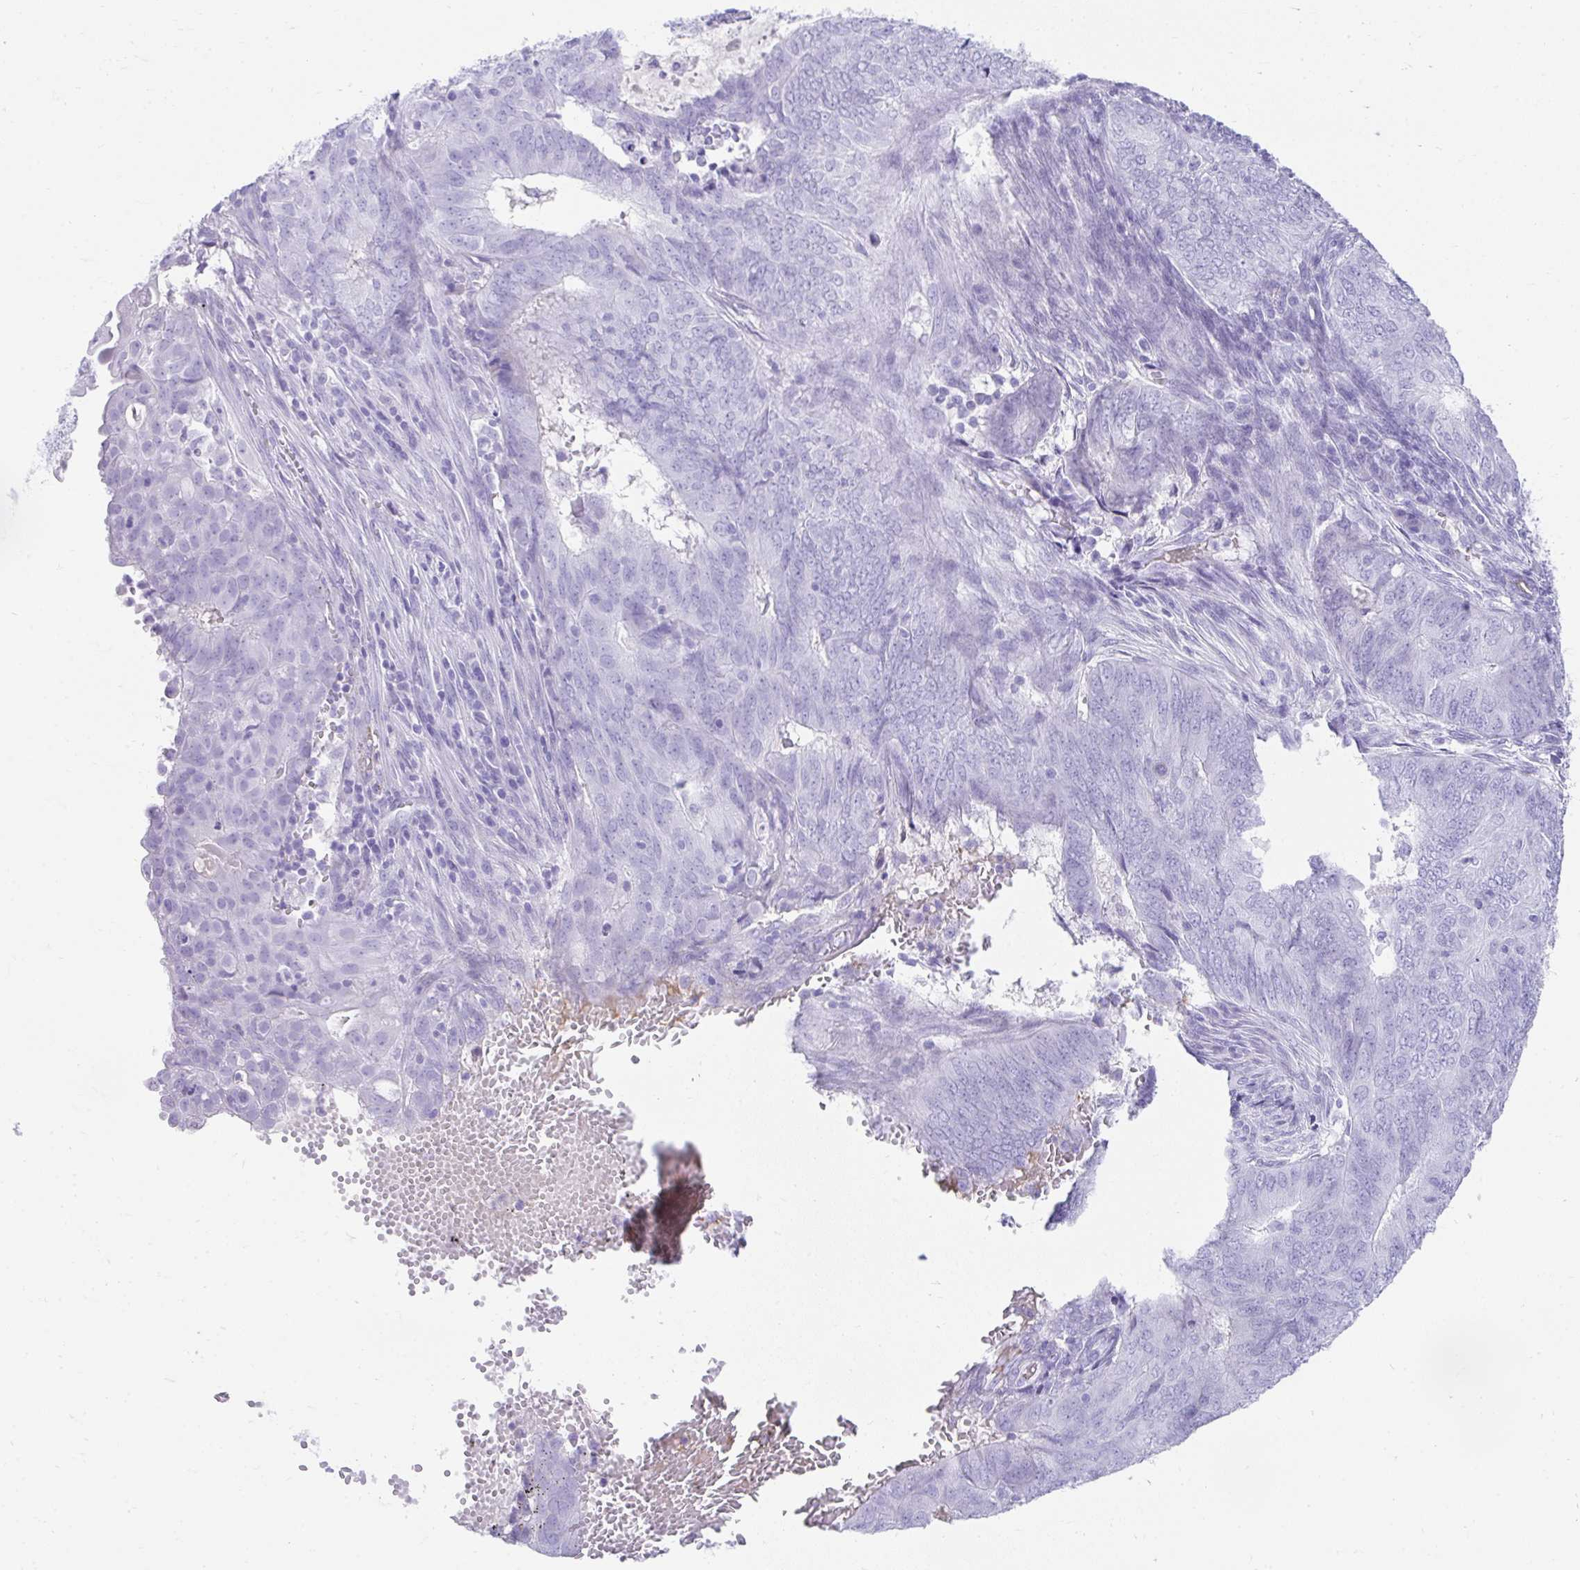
{"staining": {"intensity": "negative", "quantity": "none", "location": "none"}, "tissue": "endometrial cancer", "cell_type": "Tumor cells", "image_type": "cancer", "snomed": [{"axis": "morphology", "description": "Adenocarcinoma, NOS"}, {"axis": "topography", "description": "Endometrium"}], "caption": "DAB (3,3'-diaminobenzidine) immunohistochemical staining of endometrial adenocarcinoma exhibits no significant expression in tumor cells. The staining was performed using DAB (3,3'-diaminobenzidine) to visualize the protein expression in brown, while the nuclei were stained in blue with hematoxylin (Magnification: 20x).", "gene": "TNNT1", "patient": {"sex": "female", "age": 62}}